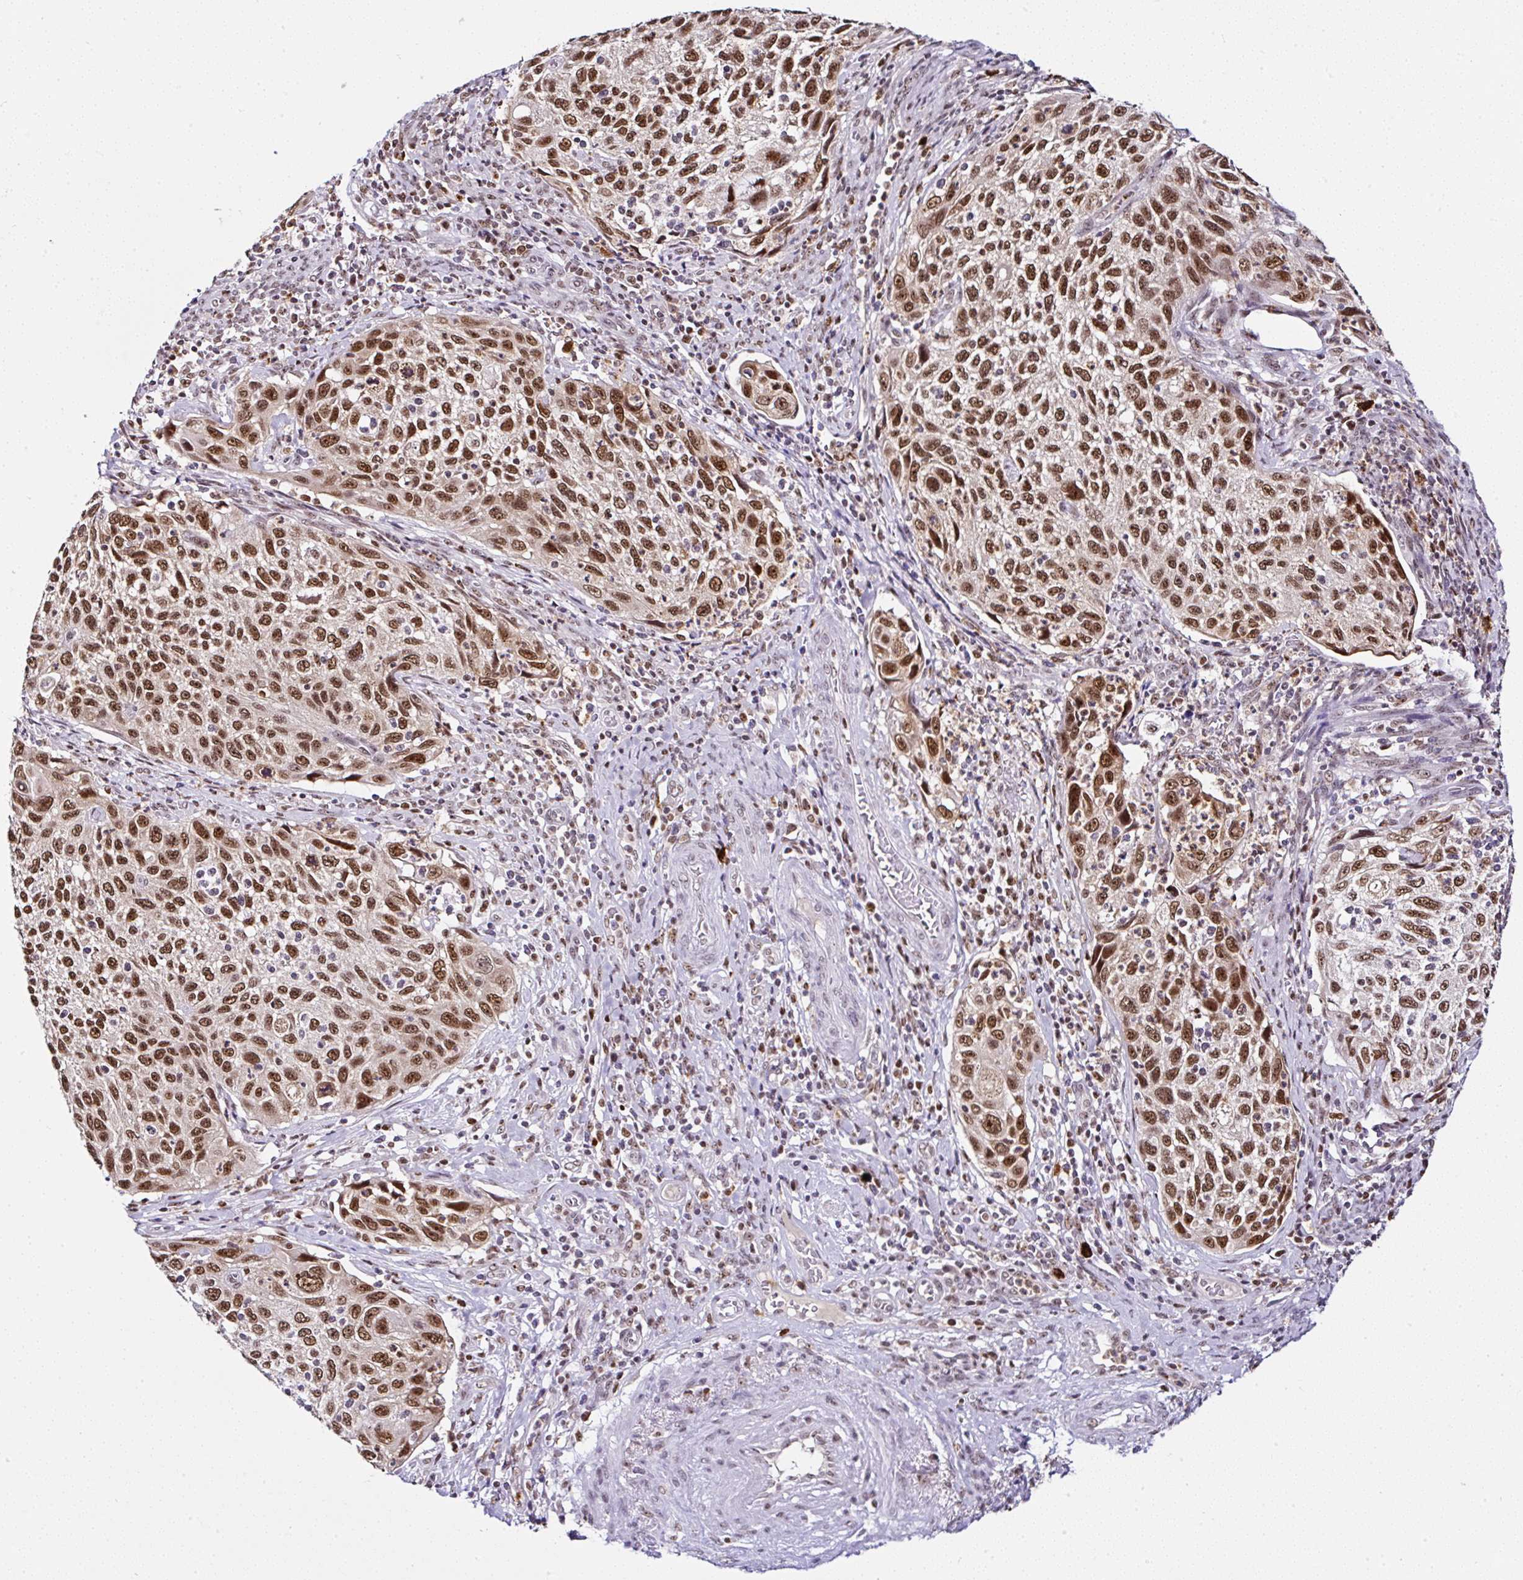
{"staining": {"intensity": "strong", "quantity": ">75%", "location": "nuclear"}, "tissue": "cervical cancer", "cell_type": "Tumor cells", "image_type": "cancer", "snomed": [{"axis": "morphology", "description": "Squamous cell carcinoma, NOS"}, {"axis": "topography", "description": "Cervix"}], "caption": "Immunohistochemical staining of cervical squamous cell carcinoma displays high levels of strong nuclear protein expression in approximately >75% of tumor cells.", "gene": "PTPN2", "patient": {"sex": "female", "age": 70}}